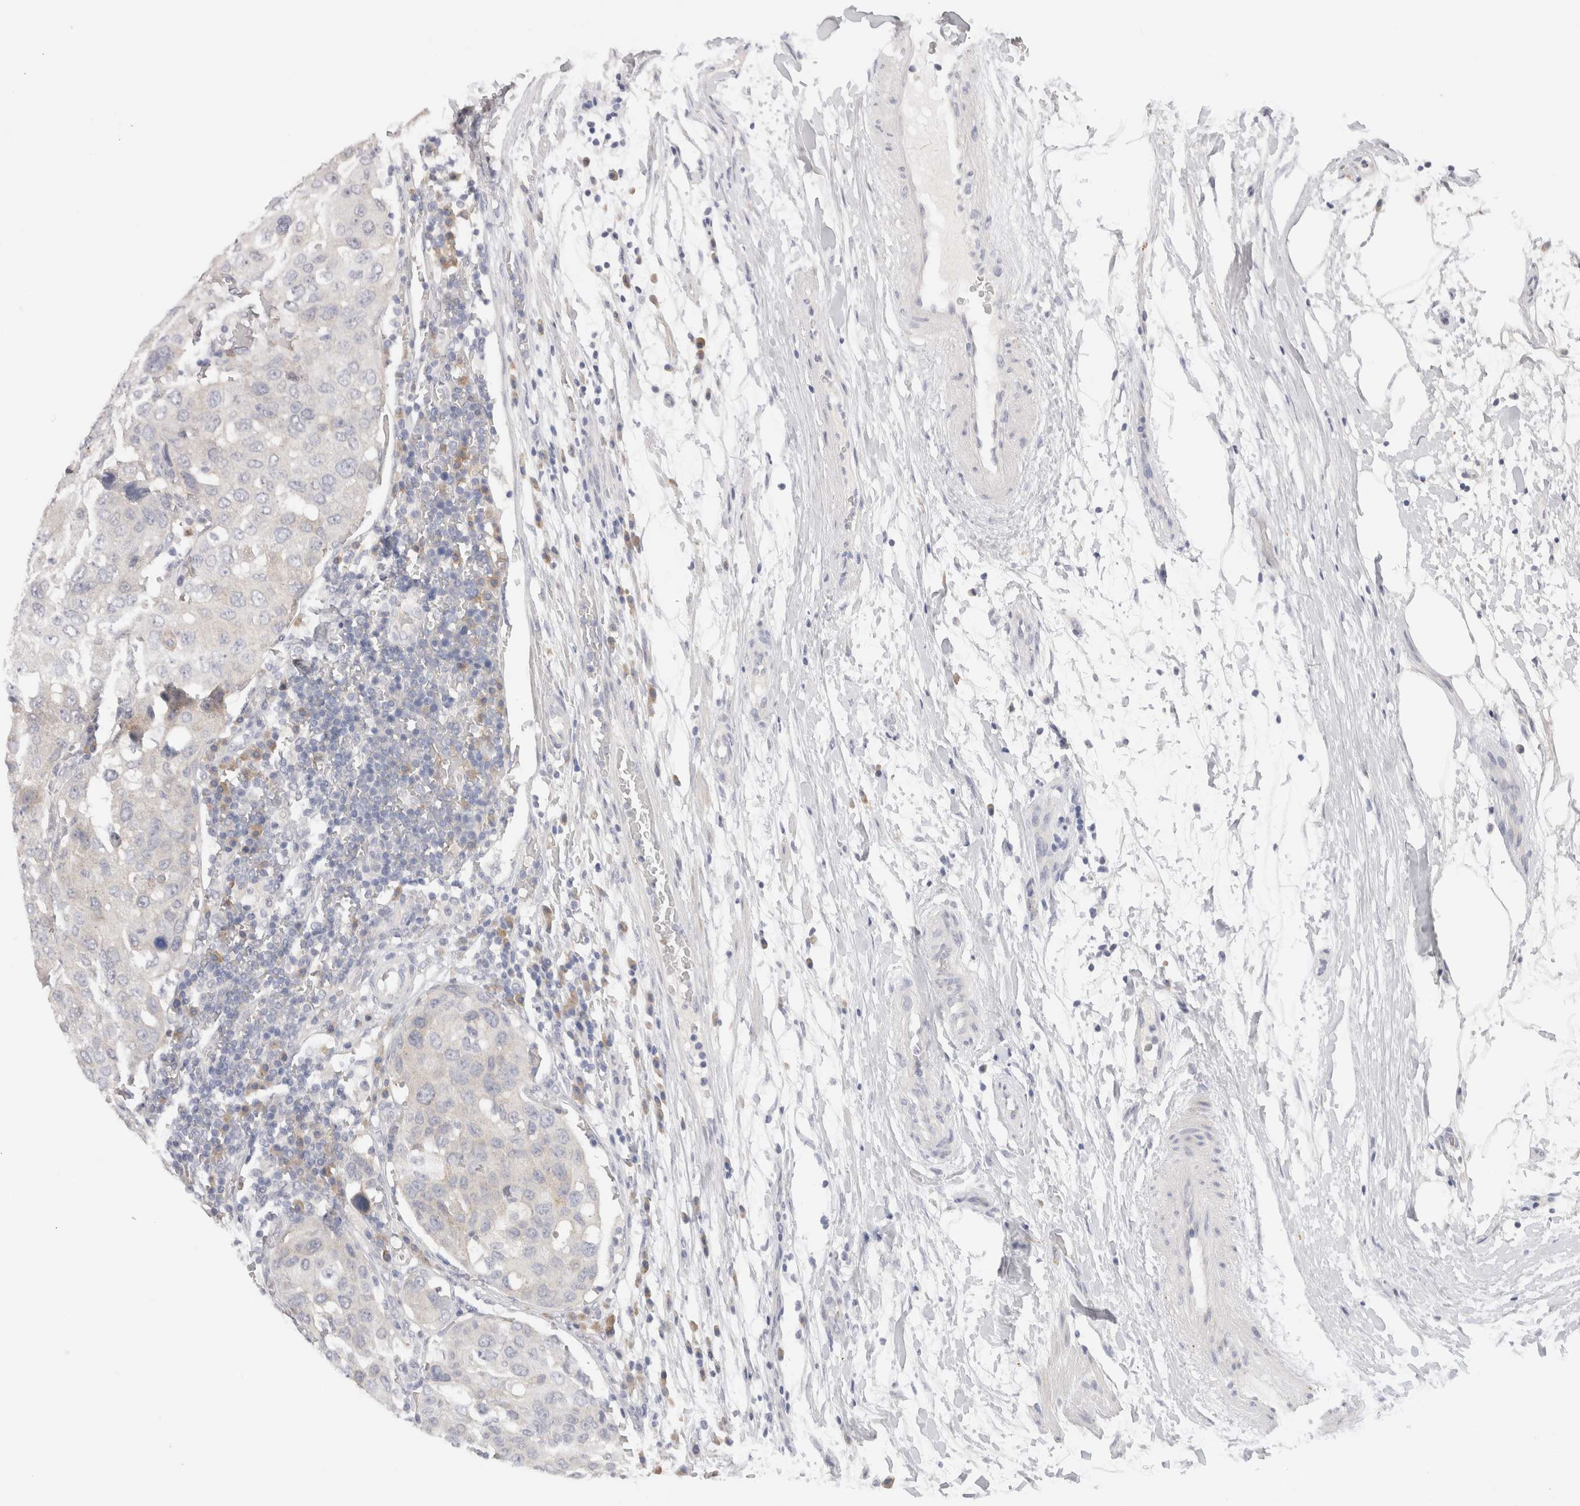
{"staining": {"intensity": "negative", "quantity": "none", "location": "none"}, "tissue": "urothelial cancer", "cell_type": "Tumor cells", "image_type": "cancer", "snomed": [{"axis": "morphology", "description": "Urothelial carcinoma, High grade"}, {"axis": "topography", "description": "Lymph node"}, {"axis": "topography", "description": "Urinary bladder"}], "caption": "Immunohistochemical staining of human urothelial cancer displays no significant staining in tumor cells.", "gene": "CHRM4", "patient": {"sex": "male", "age": 51}}